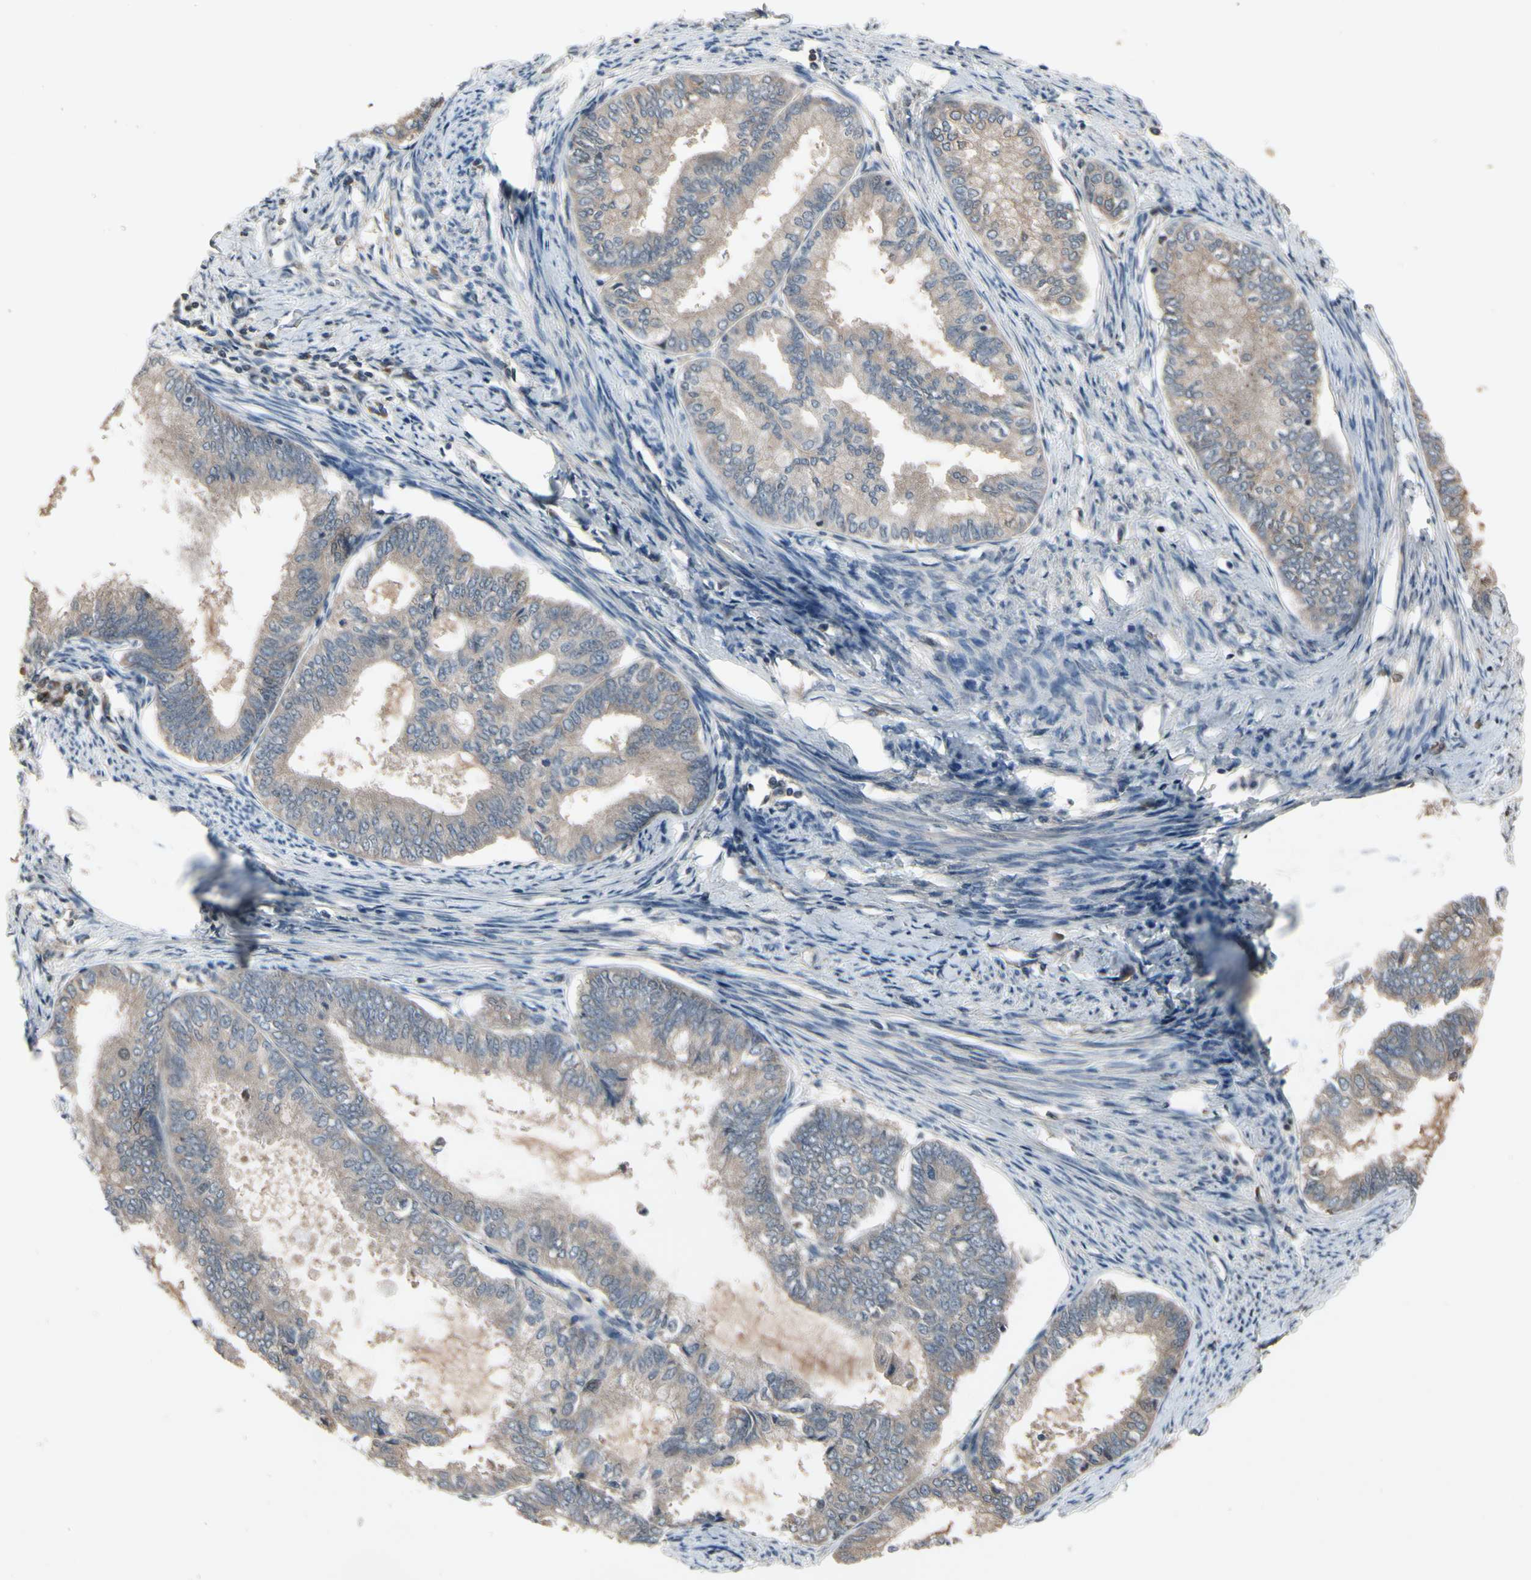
{"staining": {"intensity": "weak", "quantity": ">75%", "location": "cytoplasmic/membranous"}, "tissue": "endometrial cancer", "cell_type": "Tumor cells", "image_type": "cancer", "snomed": [{"axis": "morphology", "description": "Adenocarcinoma, NOS"}, {"axis": "topography", "description": "Endometrium"}], "caption": "High-power microscopy captured an IHC histopathology image of endometrial cancer, revealing weak cytoplasmic/membranous positivity in about >75% of tumor cells.", "gene": "NSF", "patient": {"sex": "female", "age": 86}}